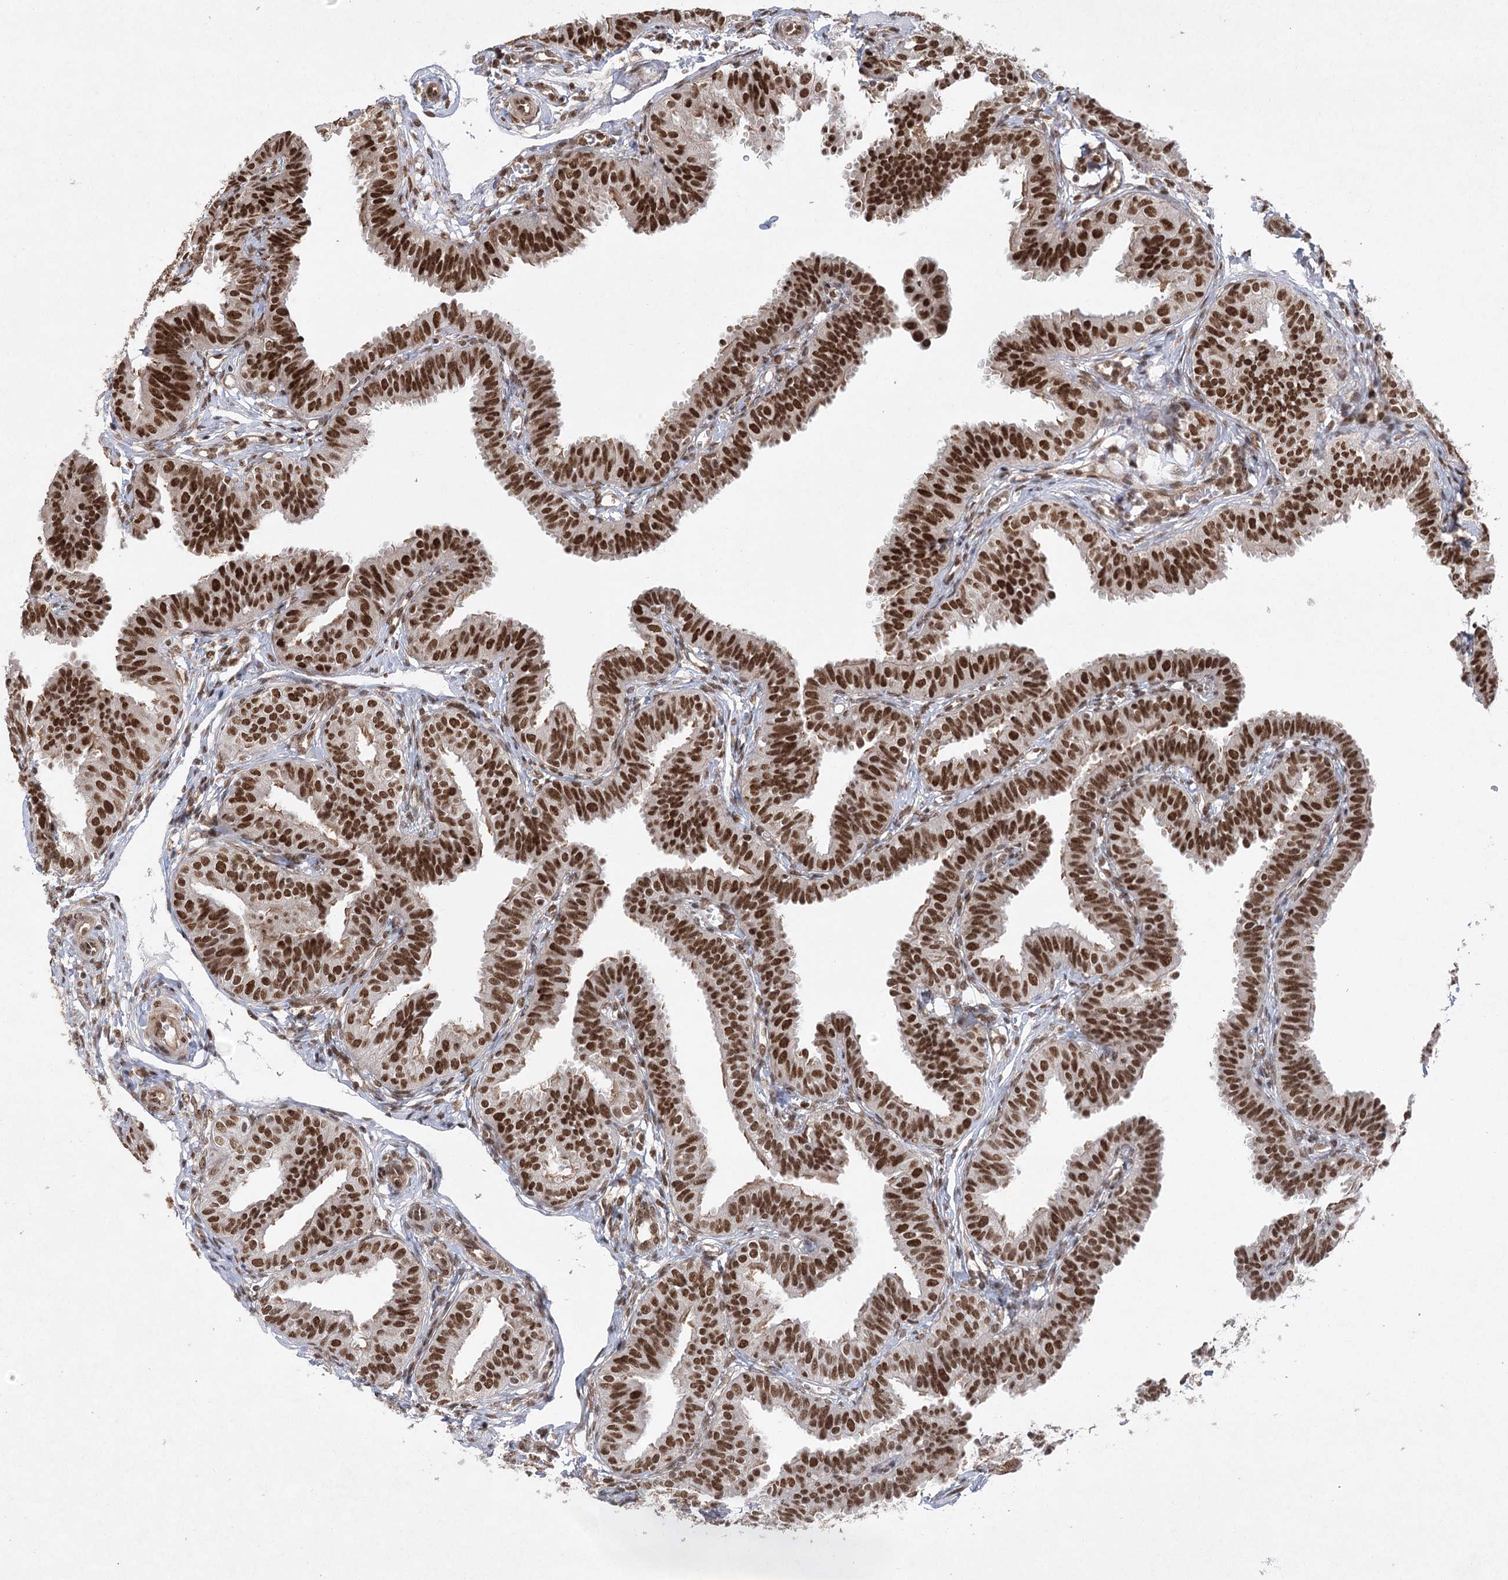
{"staining": {"intensity": "strong", "quantity": ">75%", "location": "nuclear"}, "tissue": "fallopian tube", "cell_type": "Glandular cells", "image_type": "normal", "snomed": [{"axis": "morphology", "description": "Normal tissue, NOS"}, {"axis": "topography", "description": "Fallopian tube"}], "caption": "Immunohistochemistry histopathology image of normal fallopian tube: fallopian tube stained using IHC reveals high levels of strong protein expression localized specifically in the nuclear of glandular cells, appearing as a nuclear brown color.", "gene": "ZCCHC8", "patient": {"sex": "female", "age": 35}}